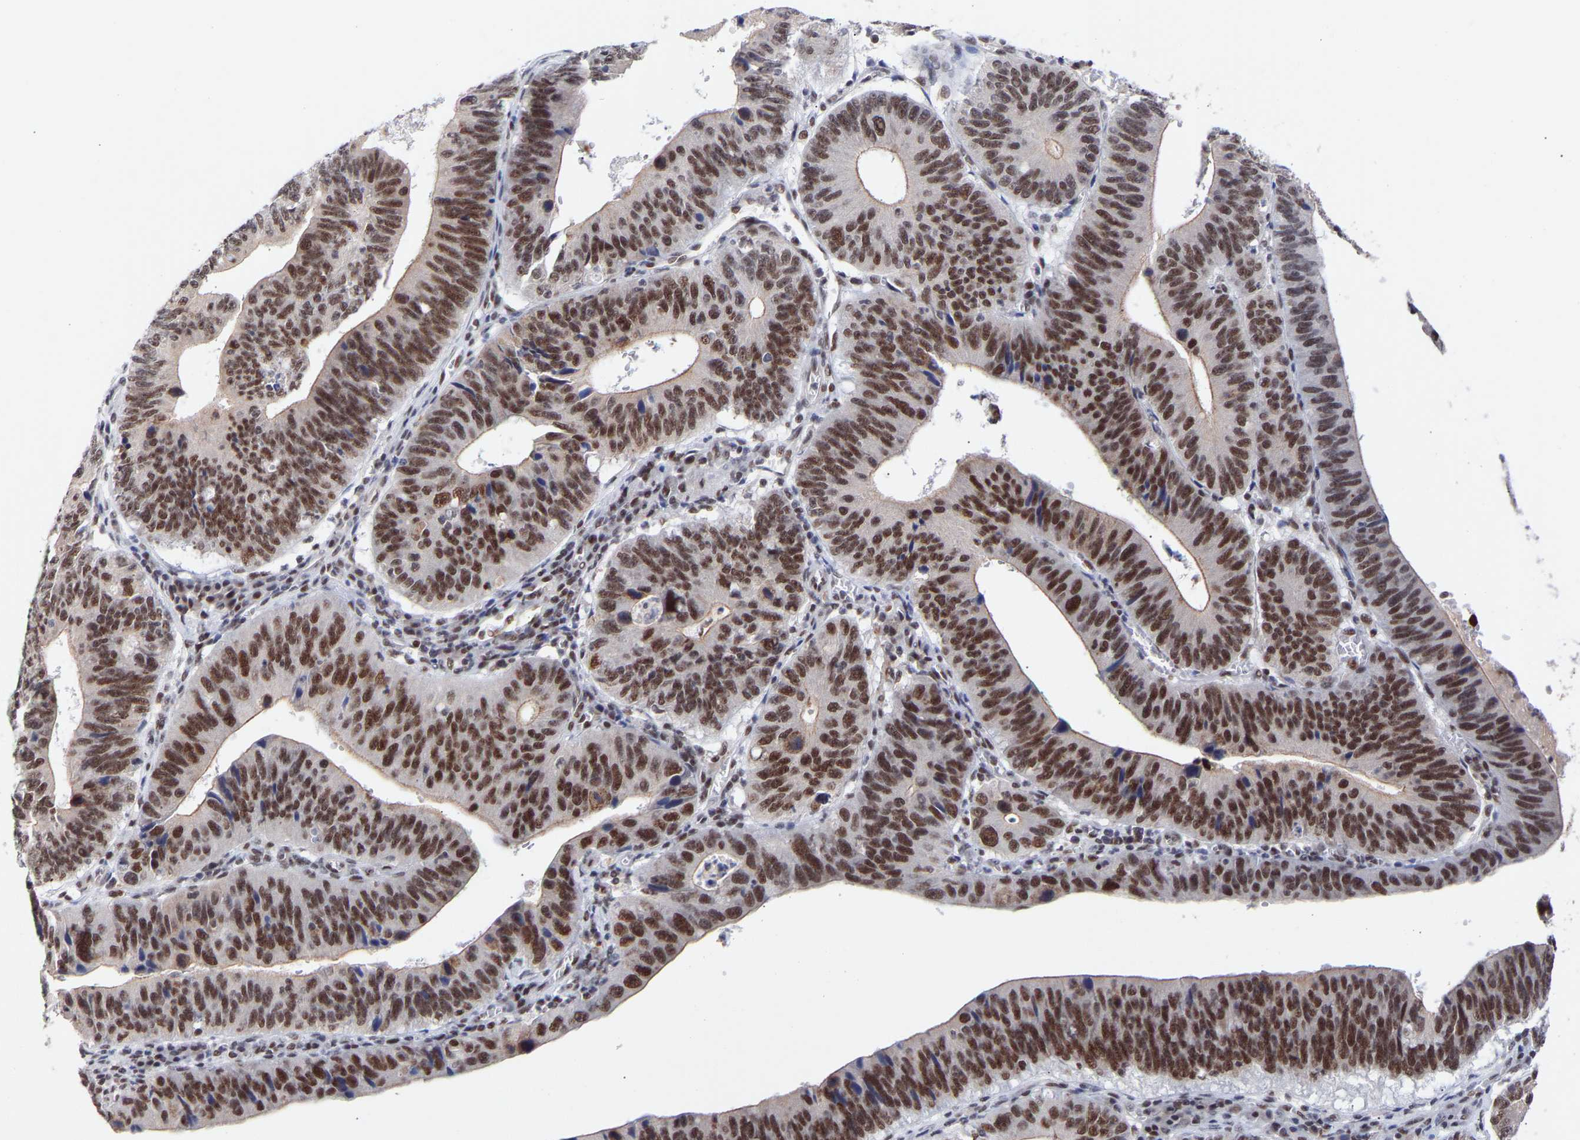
{"staining": {"intensity": "strong", "quantity": ">75%", "location": "nuclear"}, "tissue": "stomach cancer", "cell_type": "Tumor cells", "image_type": "cancer", "snomed": [{"axis": "morphology", "description": "Adenocarcinoma, NOS"}, {"axis": "topography", "description": "Stomach"}], "caption": "Adenocarcinoma (stomach) stained for a protein shows strong nuclear positivity in tumor cells.", "gene": "RBM15", "patient": {"sex": "male", "age": 59}}